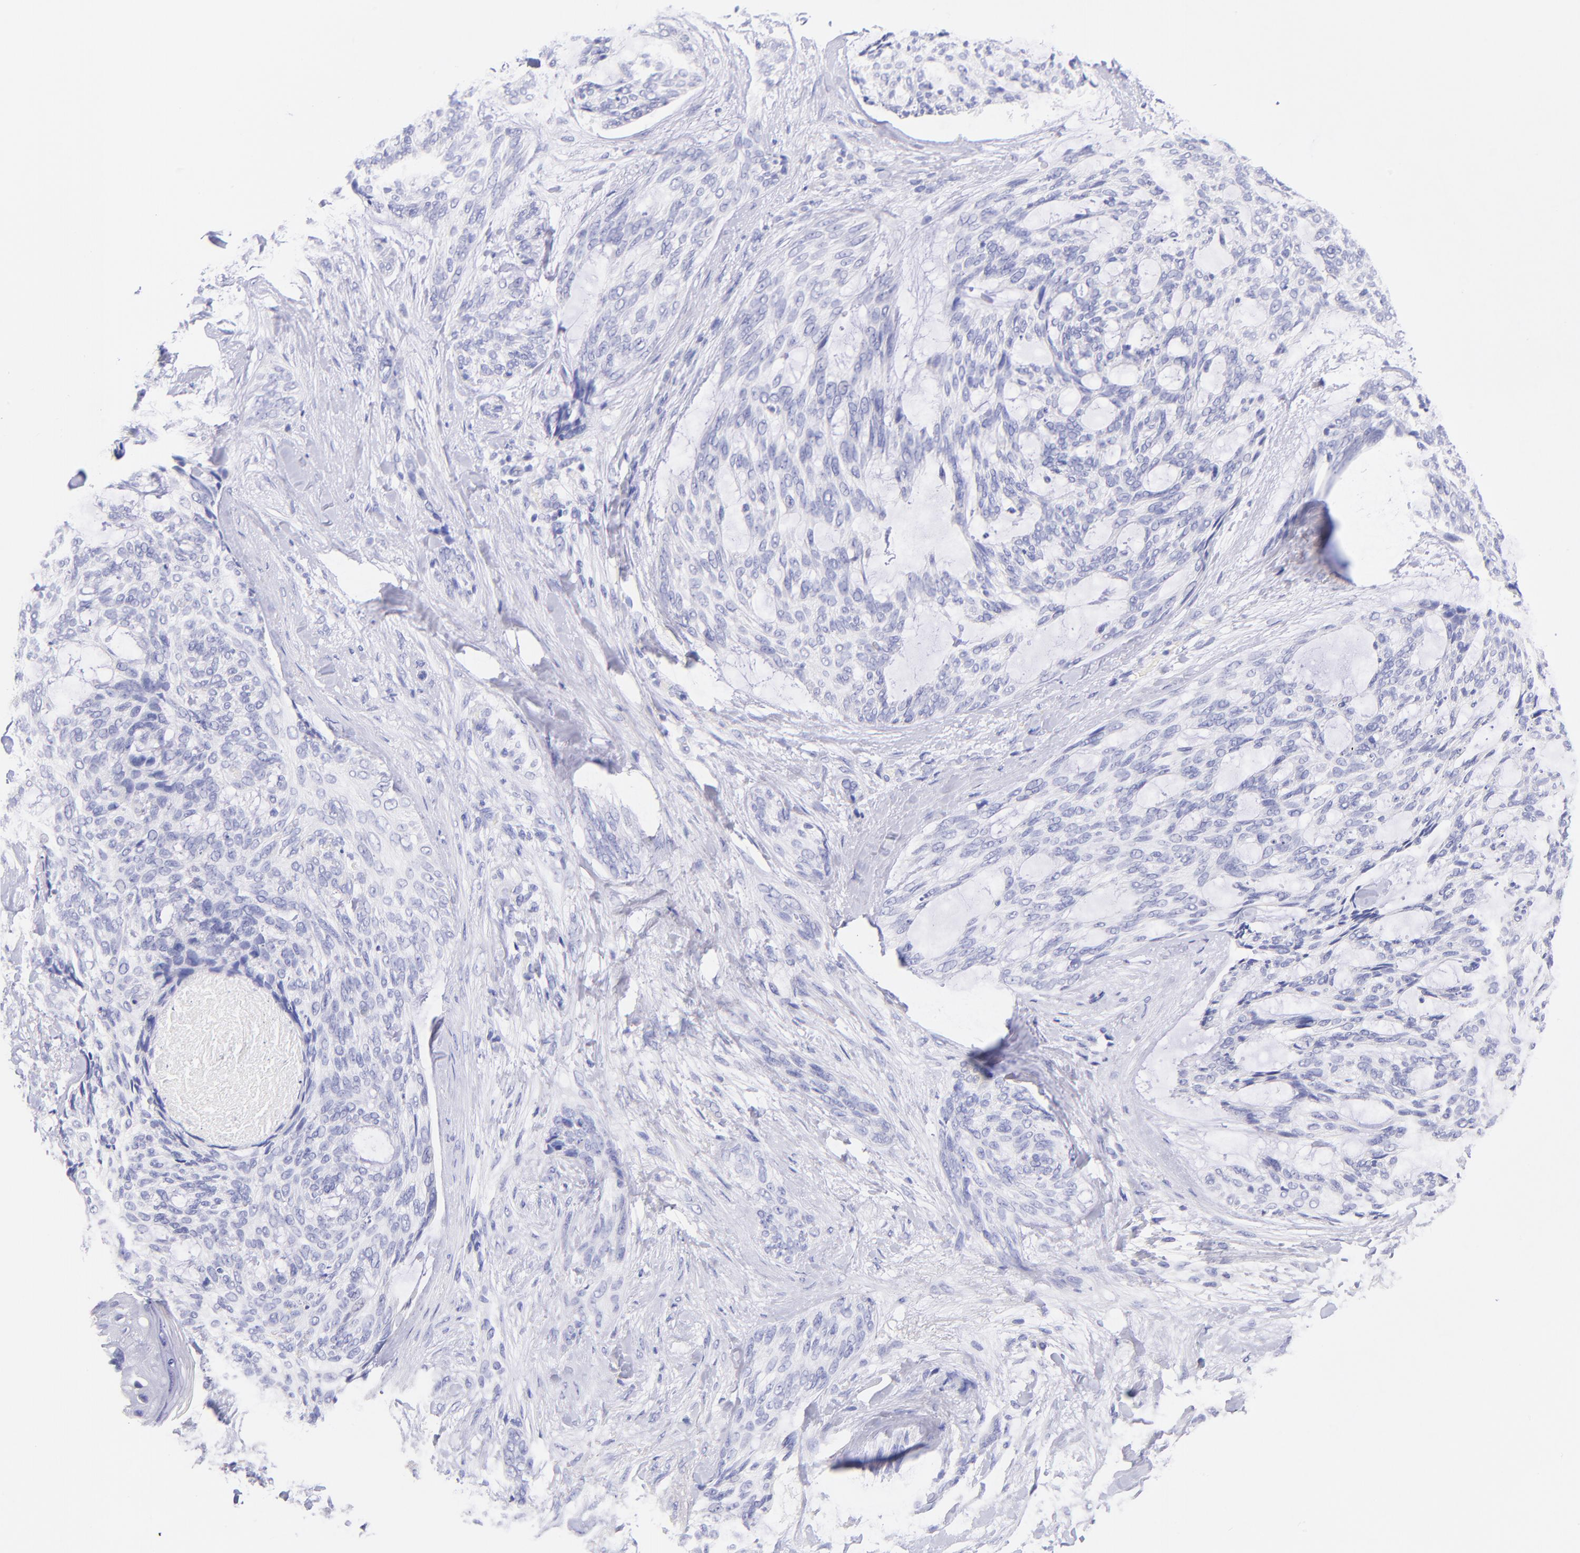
{"staining": {"intensity": "negative", "quantity": "none", "location": "none"}, "tissue": "skin cancer", "cell_type": "Tumor cells", "image_type": "cancer", "snomed": [{"axis": "morphology", "description": "Normal tissue, NOS"}, {"axis": "morphology", "description": "Basal cell carcinoma"}, {"axis": "topography", "description": "Skin"}], "caption": "There is no significant expression in tumor cells of skin basal cell carcinoma. The staining was performed using DAB (3,3'-diaminobenzidine) to visualize the protein expression in brown, while the nuclei were stained in blue with hematoxylin (Magnification: 20x).", "gene": "RAB3B", "patient": {"sex": "female", "age": 71}}